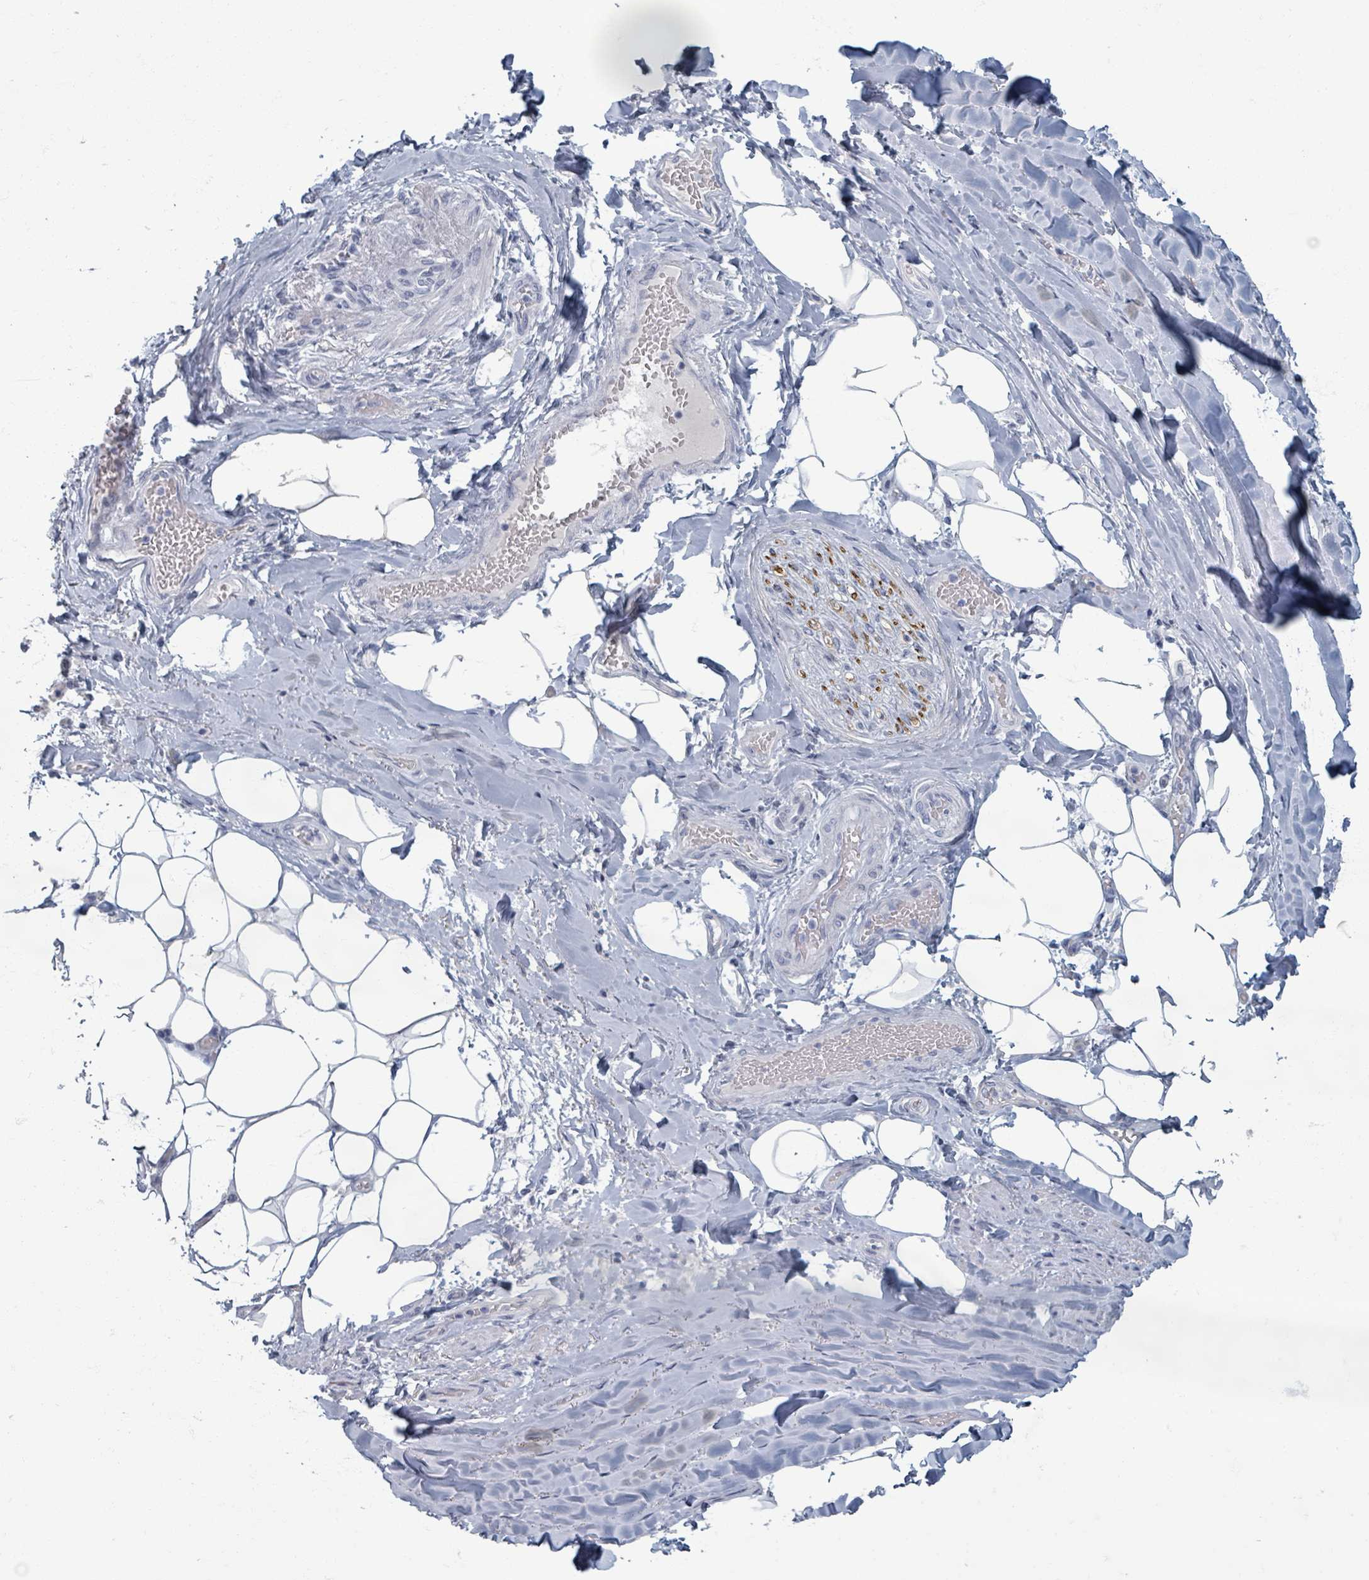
{"staining": {"intensity": "negative", "quantity": "none", "location": "none"}, "tissue": "adipose tissue", "cell_type": "Adipocytes", "image_type": "normal", "snomed": [{"axis": "morphology", "description": "Normal tissue, NOS"}, {"axis": "topography", "description": "Lymph node"}, {"axis": "topography", "description": "Cartilage tissue"}, {"axis": "topography", "description": "Bronchus"}], "caption": "Immunohistochemistry histopathology image of unremarkable human adipose tissue stained for a protein (brown), which shows no staining in adipocytes.", "gene": "TAS2R1", "patient": {"sex": "male", "age": 63}}